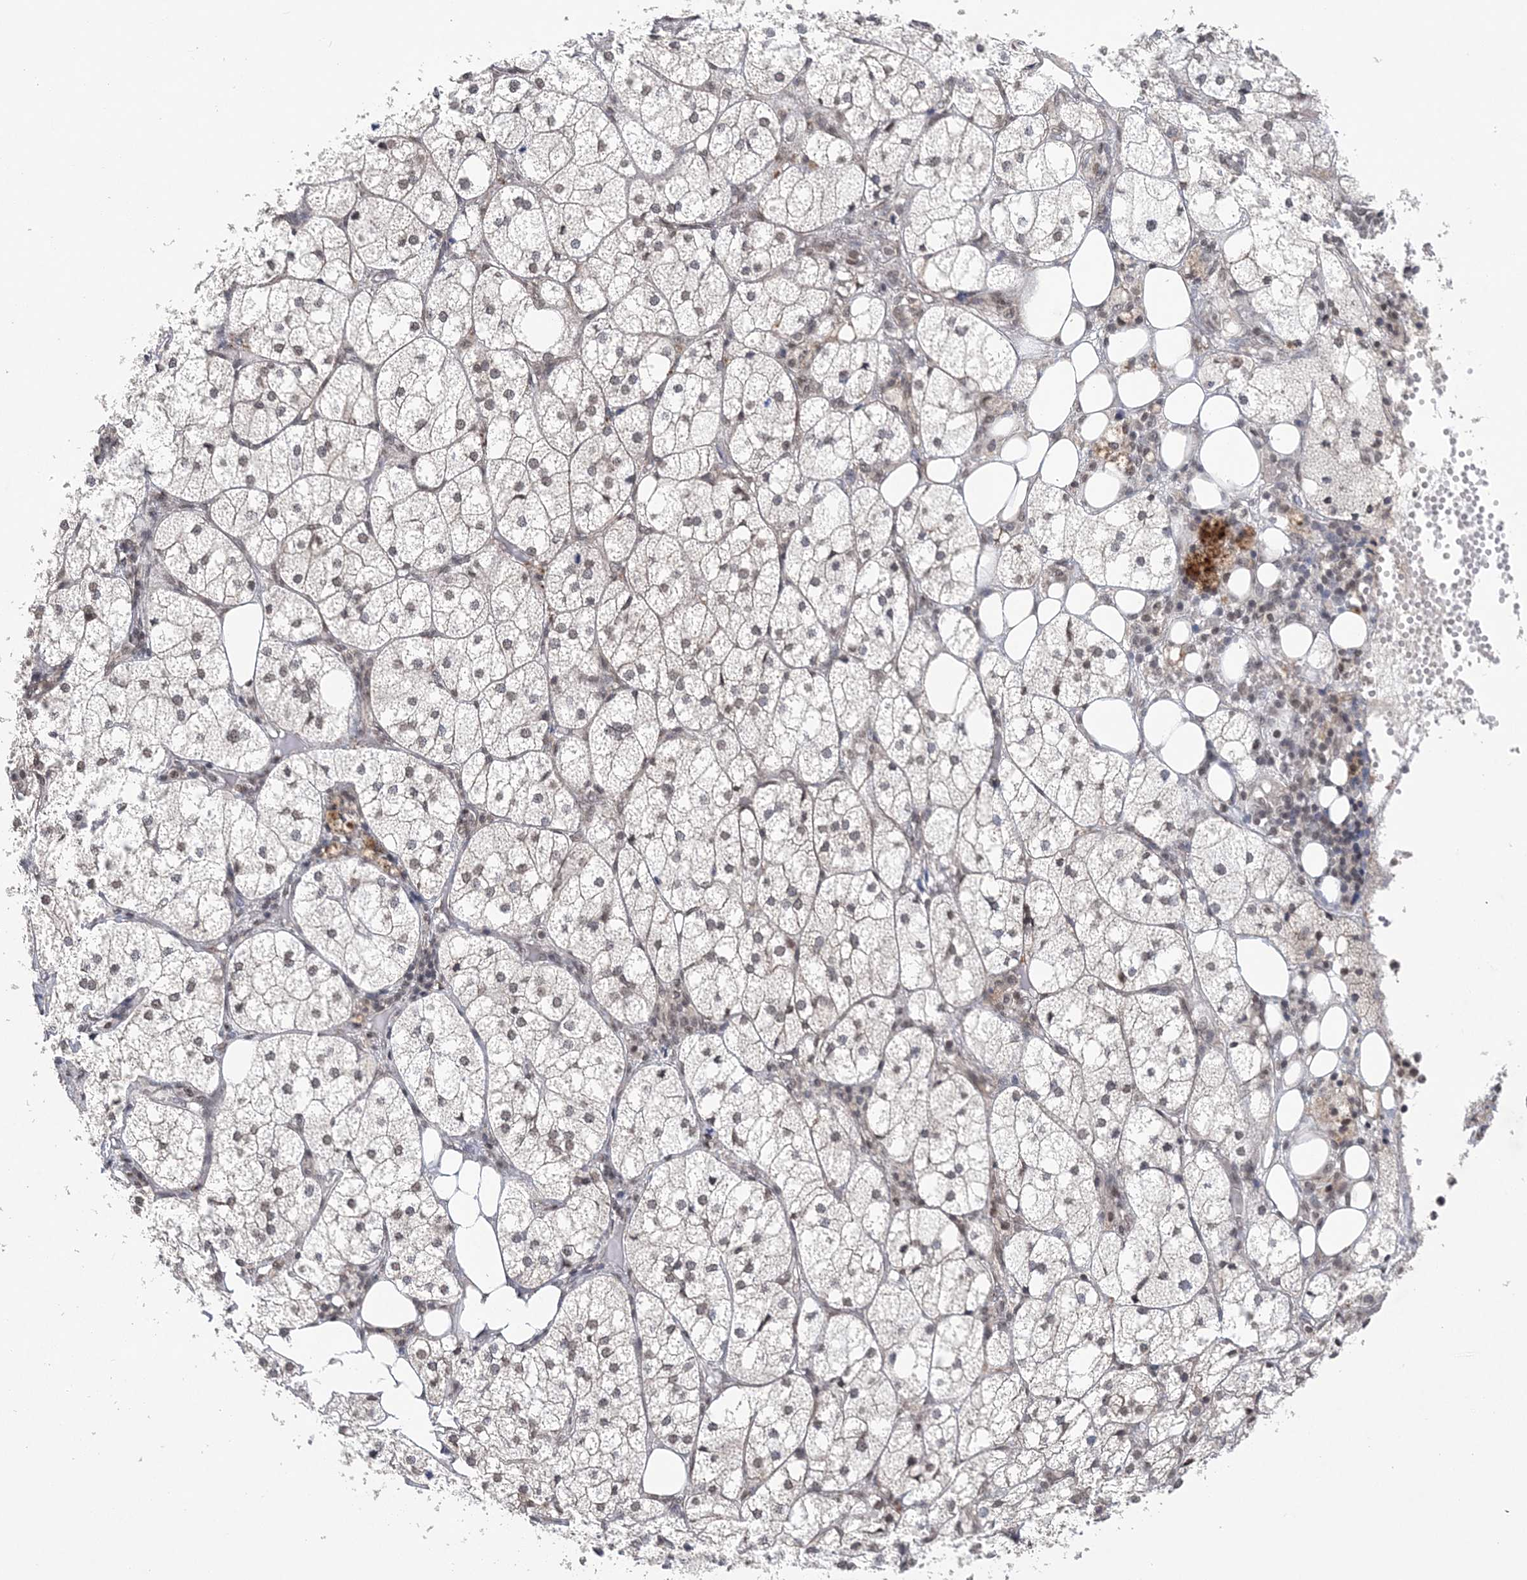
{"staining": {"intensity": "moderate", "quantity": ">75%", "location": "nuclear"}, "tissue": "adrenal gland", "cell_type": "Glandular cells", "image_type": "normal", "snomed": [{"axis": "morphology", "description": "Normal tissue, NOS"}, {"axis": "topography", "description": "Adrenal gland"}], "caption": "Glandular cells reveal medium levels of moderate nuclear staining in approximately >75% of cells in unremarkable adrenal gland.", "gene": "CCDC152", "patient": {"sex": "female", "age": 61}}